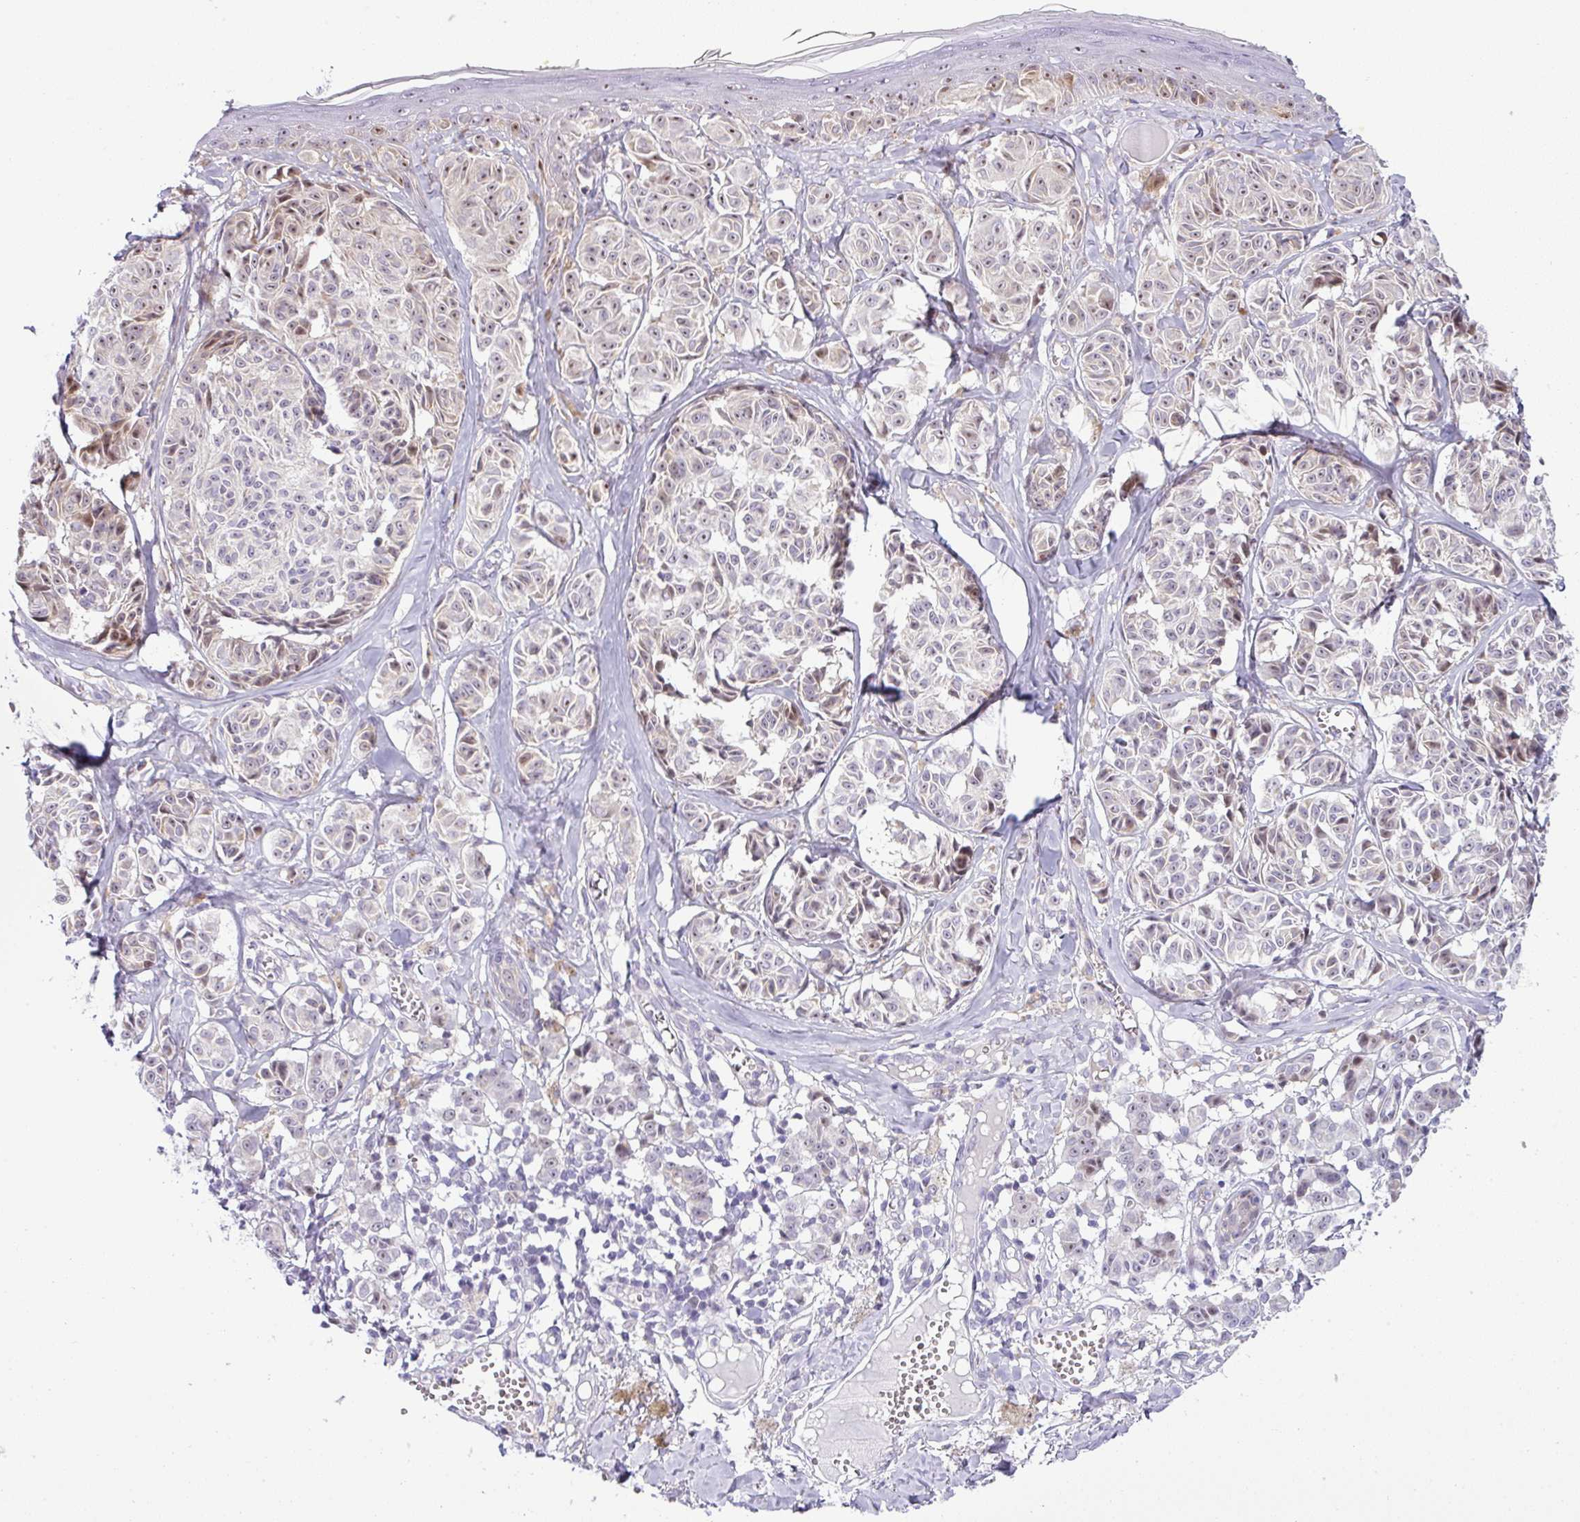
{"staining": {"intensity": "weak", "quantity": "<25%", "location": "nuclear"}, "tissue": "melanoma", "cell_type": "Tumor cells", "image_type": "cancer", "snomed": [{"axis": "morphology", "description": "Malignant melanoma, NOS"}, {"axis": "topography", "description": "Skin"}], "caption": "Tumor cells show no significant staining in melanoma.", "gene": "NDUFB2", "patient": {"sex": "female", "age": 43}}